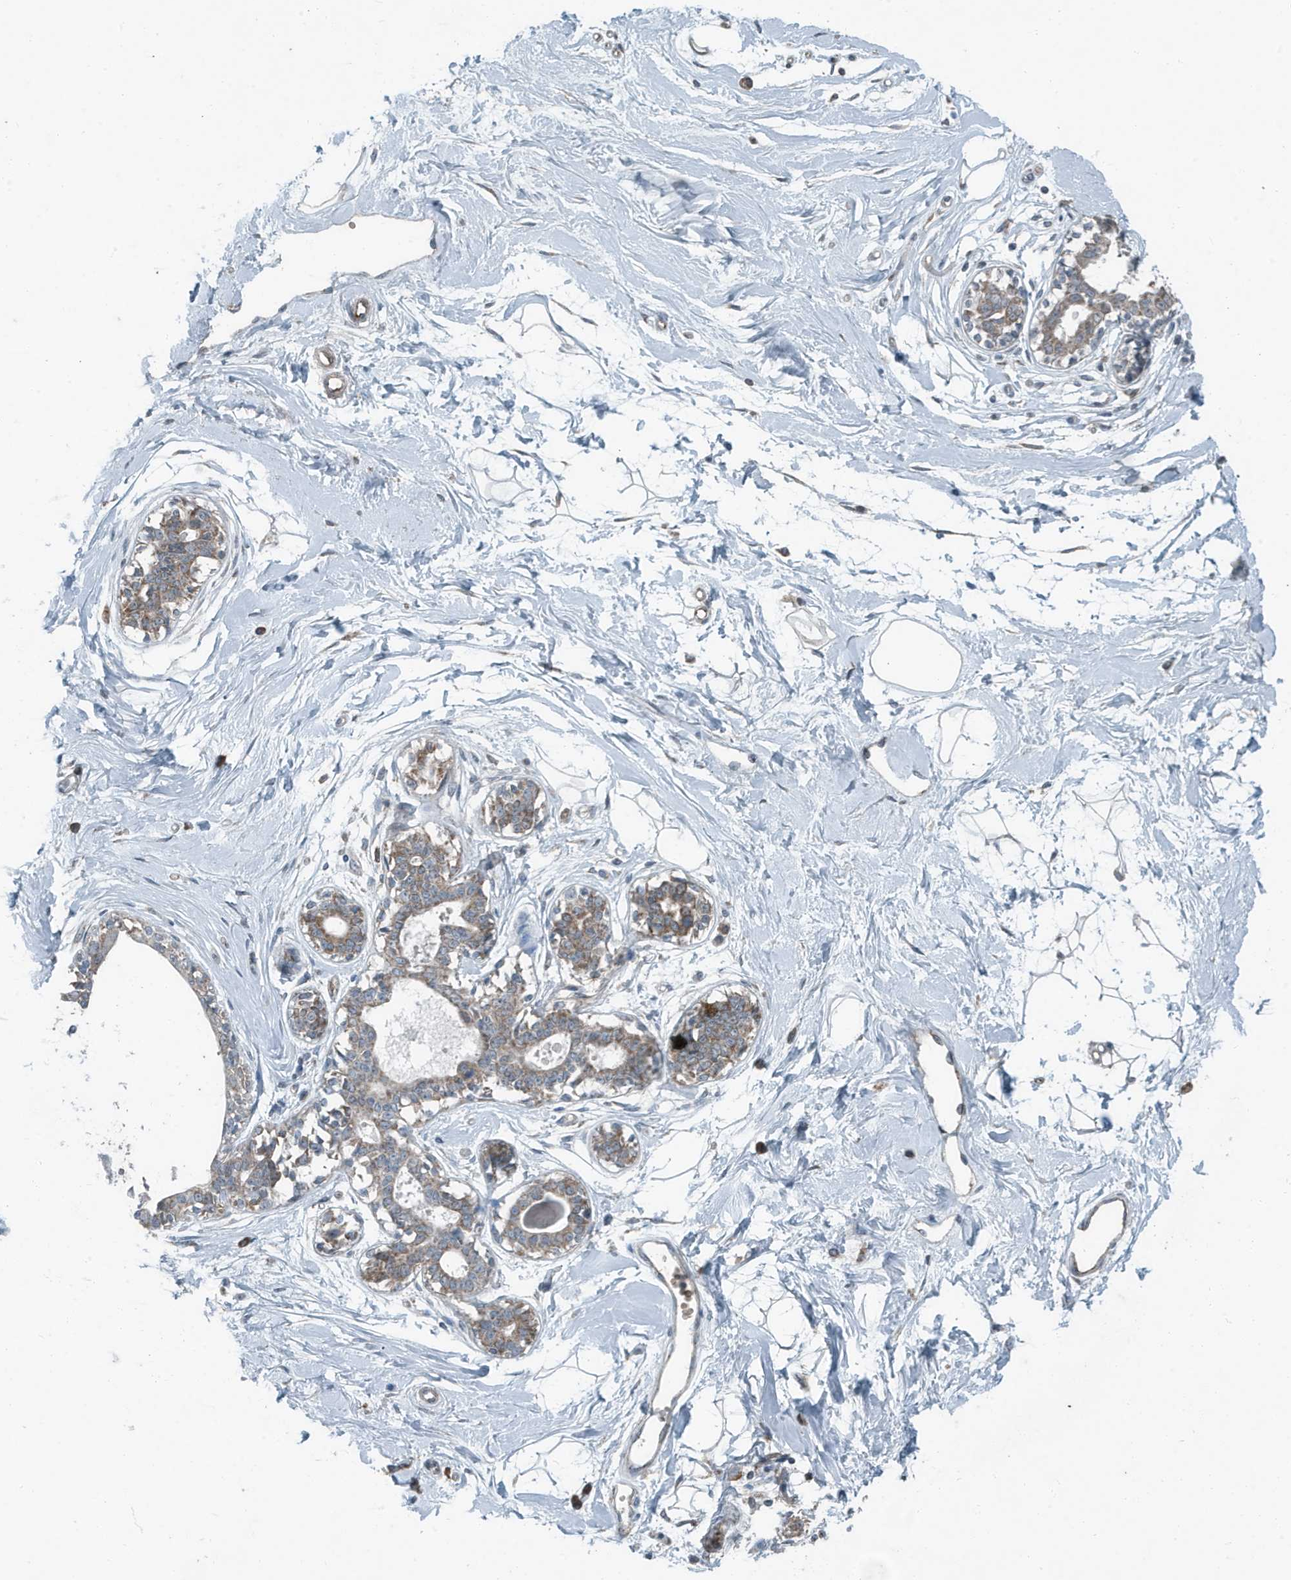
{"staining": {"intensity": "negative", "quantity": "none", "location": "none"}, "tissue": "breast", "cell_type": "Adipocytes", "image_type": "normal", "snomed": [{"axis": "morphology", "description": "Normal tissue, NOS"}, {"axis": "topography", "description": "Breast"}], "caption": "Immunohistochemical staining of normal breast displays no significant expression in adipocytes. (Stains: DAB (3,3'-diaminobenzidine) immunohistochemistry with hematoxylin counter stain, Microscopy: brightfield microscopy at high magnification).", "gene": "MT", "patient": {"sex": "female", "age": 45}}